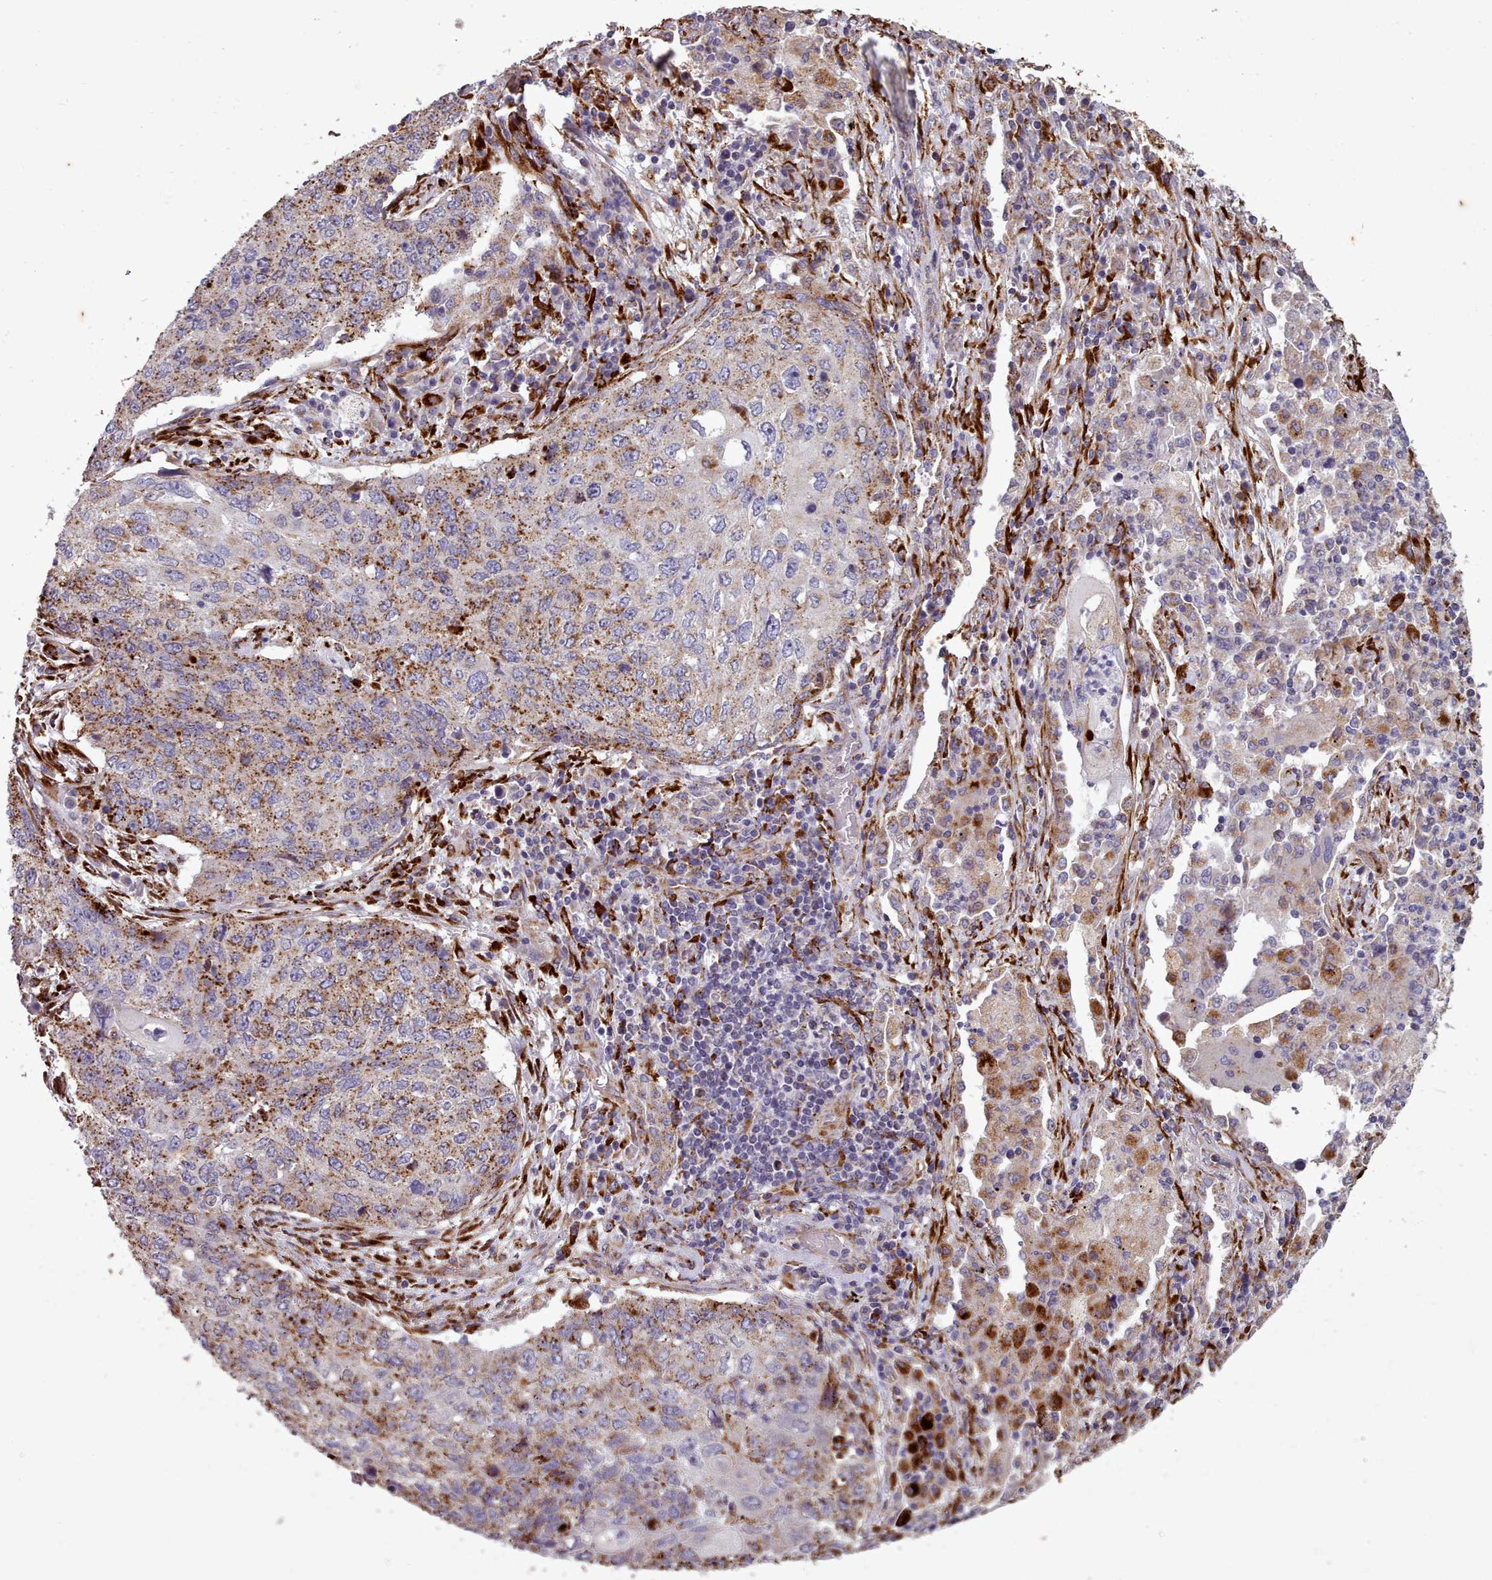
{"staining": {"intensity": "moderate", "quantity": "25%-75%", "location": "cytoplasmic/membranous"}, "tissue": "lung cancer", "cell_type": "Tumor cells", "image_type": "cancer", "snomed": [{"axis": "morphology", "description": "Squamous cell carcinoma, NOS"}, {"axis": "topography", "description": "Lung"}], "caption": "Lung squamous cell carcinoma stained with DAB (3,3'-diaminobenzidine) immunohistochemistry exhibits medium levels of moderate cytoplasmic/membranous positivity in about 25%-75% of tumor cells.", "gene": "FKBP10", "patient": {"sex": "female", "age": 63}}